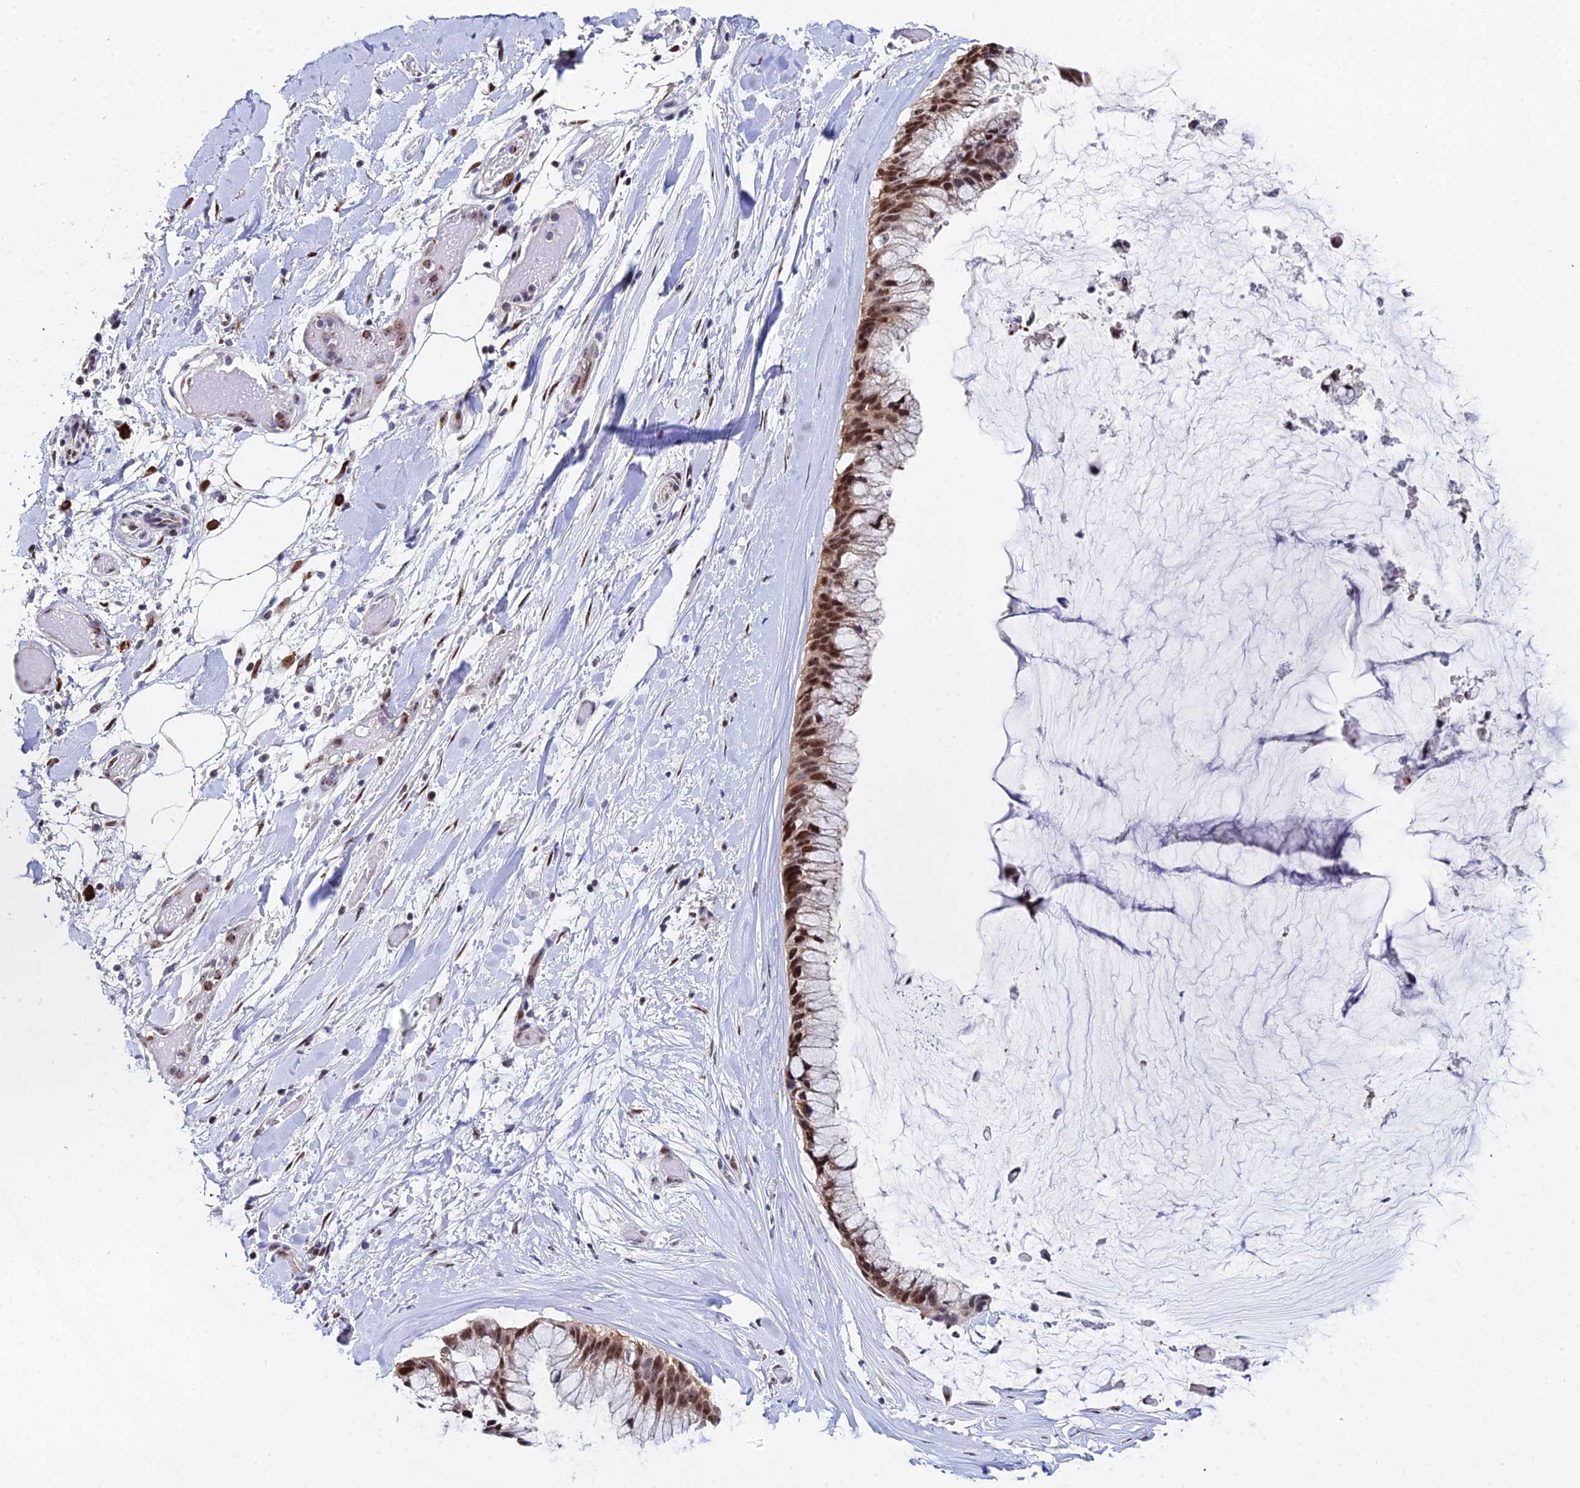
{"staining": {"intensity": "strong", "quantity": ">75%", "location": "nuclear"}, "tissue": "ovarian cancer", "cell_type": "Tumor cells", "image_type": "cancer", "snomed": [{"axis": "morphology", "description": "Cystadenocarcinoma, mucinous, NOS"}, {"axis": "topography", "description": "Ovary"}], "caption": "Protein analysis of ovarian cancer tissue displays strong nuclear expression in approximately >75% of tumor cells.", "gene": "TIFA", "patient": {"sex": "female", "age": 39}}